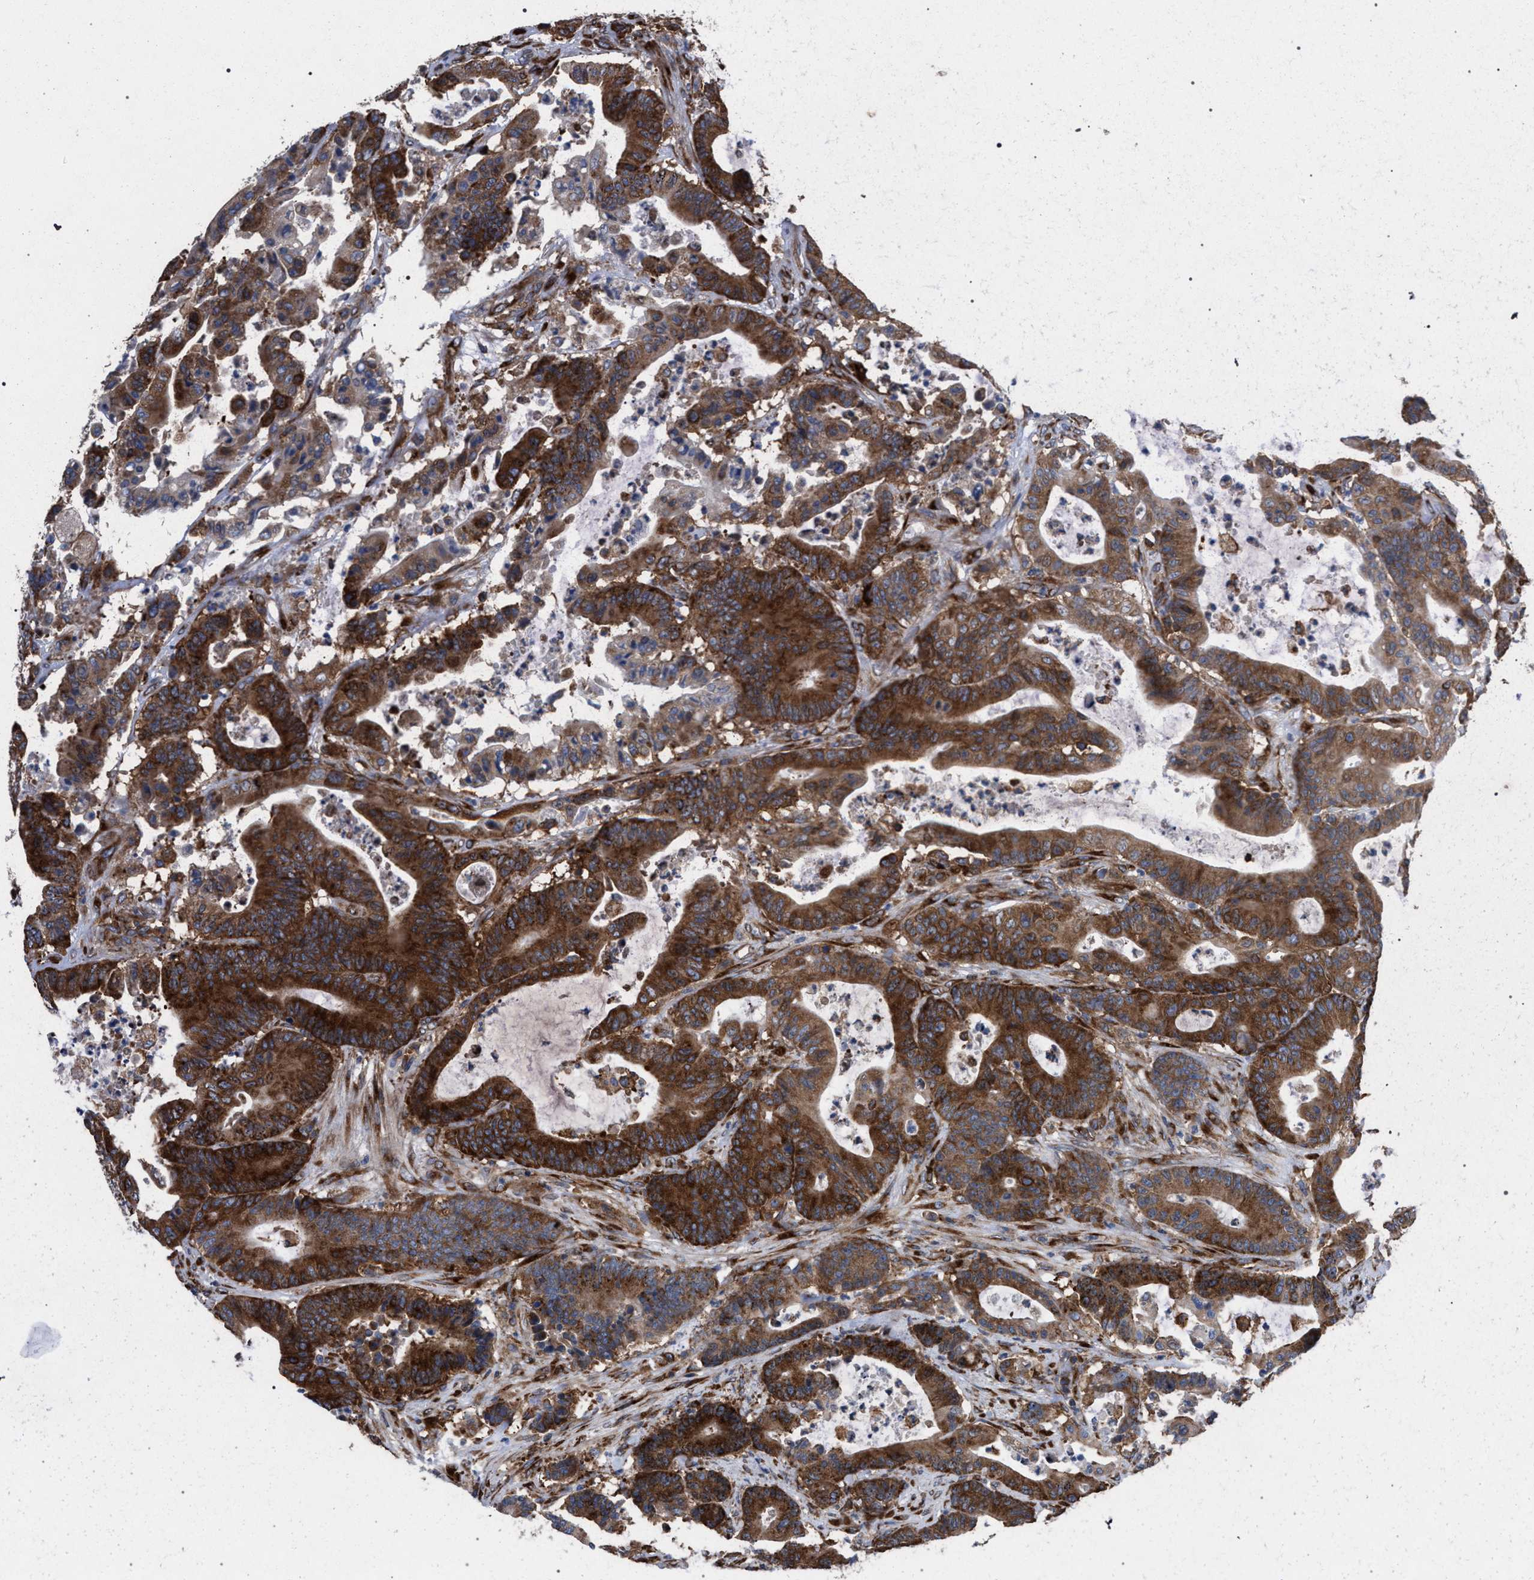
{"staining": {"intensity": "strong", "quantity": ">75%", "location": "cytoplasmic/membranous"}, "tissue": "colorectal cancer", "cell_type": "Tumor cells", "image_type": "cancer", "snomed": [{"axis": "morphology", "description": "Adenocarcinoma, NOS"}, {"axis": "topography", "description": "Colon"}], "caption": "Protein staining of adenocarcinoma (colorectal) tissue exhibits strong cytoplasmic/membranous positivity in about >75% of tumor cells. (IHC, brightfield microscopy, high magnification).", "gene": "CDR2L", "patient": {"sex": "female", "age": 84}}